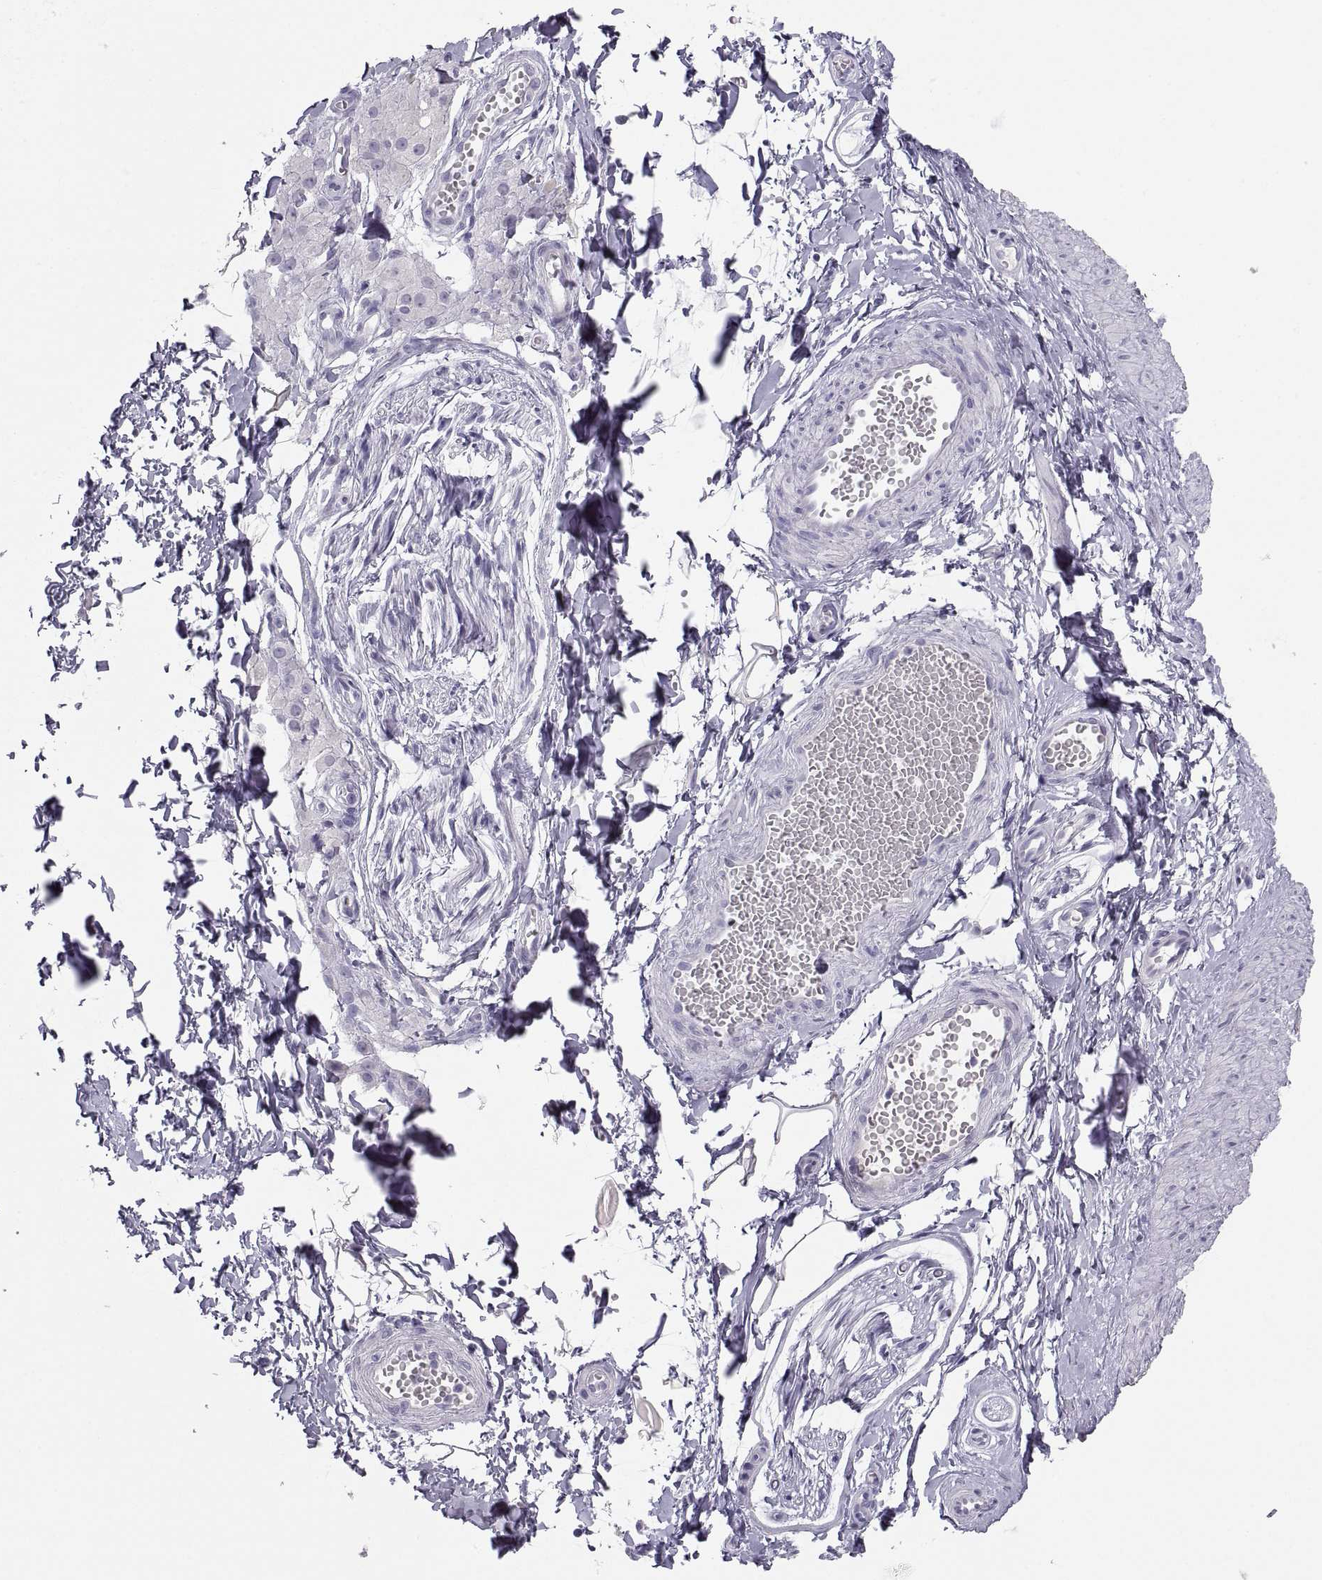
{"staining": {"intensity": "negative", "quantity": "none", "location": "none"}, "tissue": "adipose tissue", "cell_type": "Adipocytes", "image_type": "normal", "snomed": [{"axis": "morphology", "description": "Normal tissue, NOS"}, {"axis": "topography", "description": "Smooth muscle"}, {"axis": "topography", "description": "Peripheral nerve tissue"}], "caption": "This is an immunohistochemistry image of normal adipose tissue. There is no positivity in adipocytes.", "gene": "MAGEB2", "patient": {"sex": "male", "age": 22}}